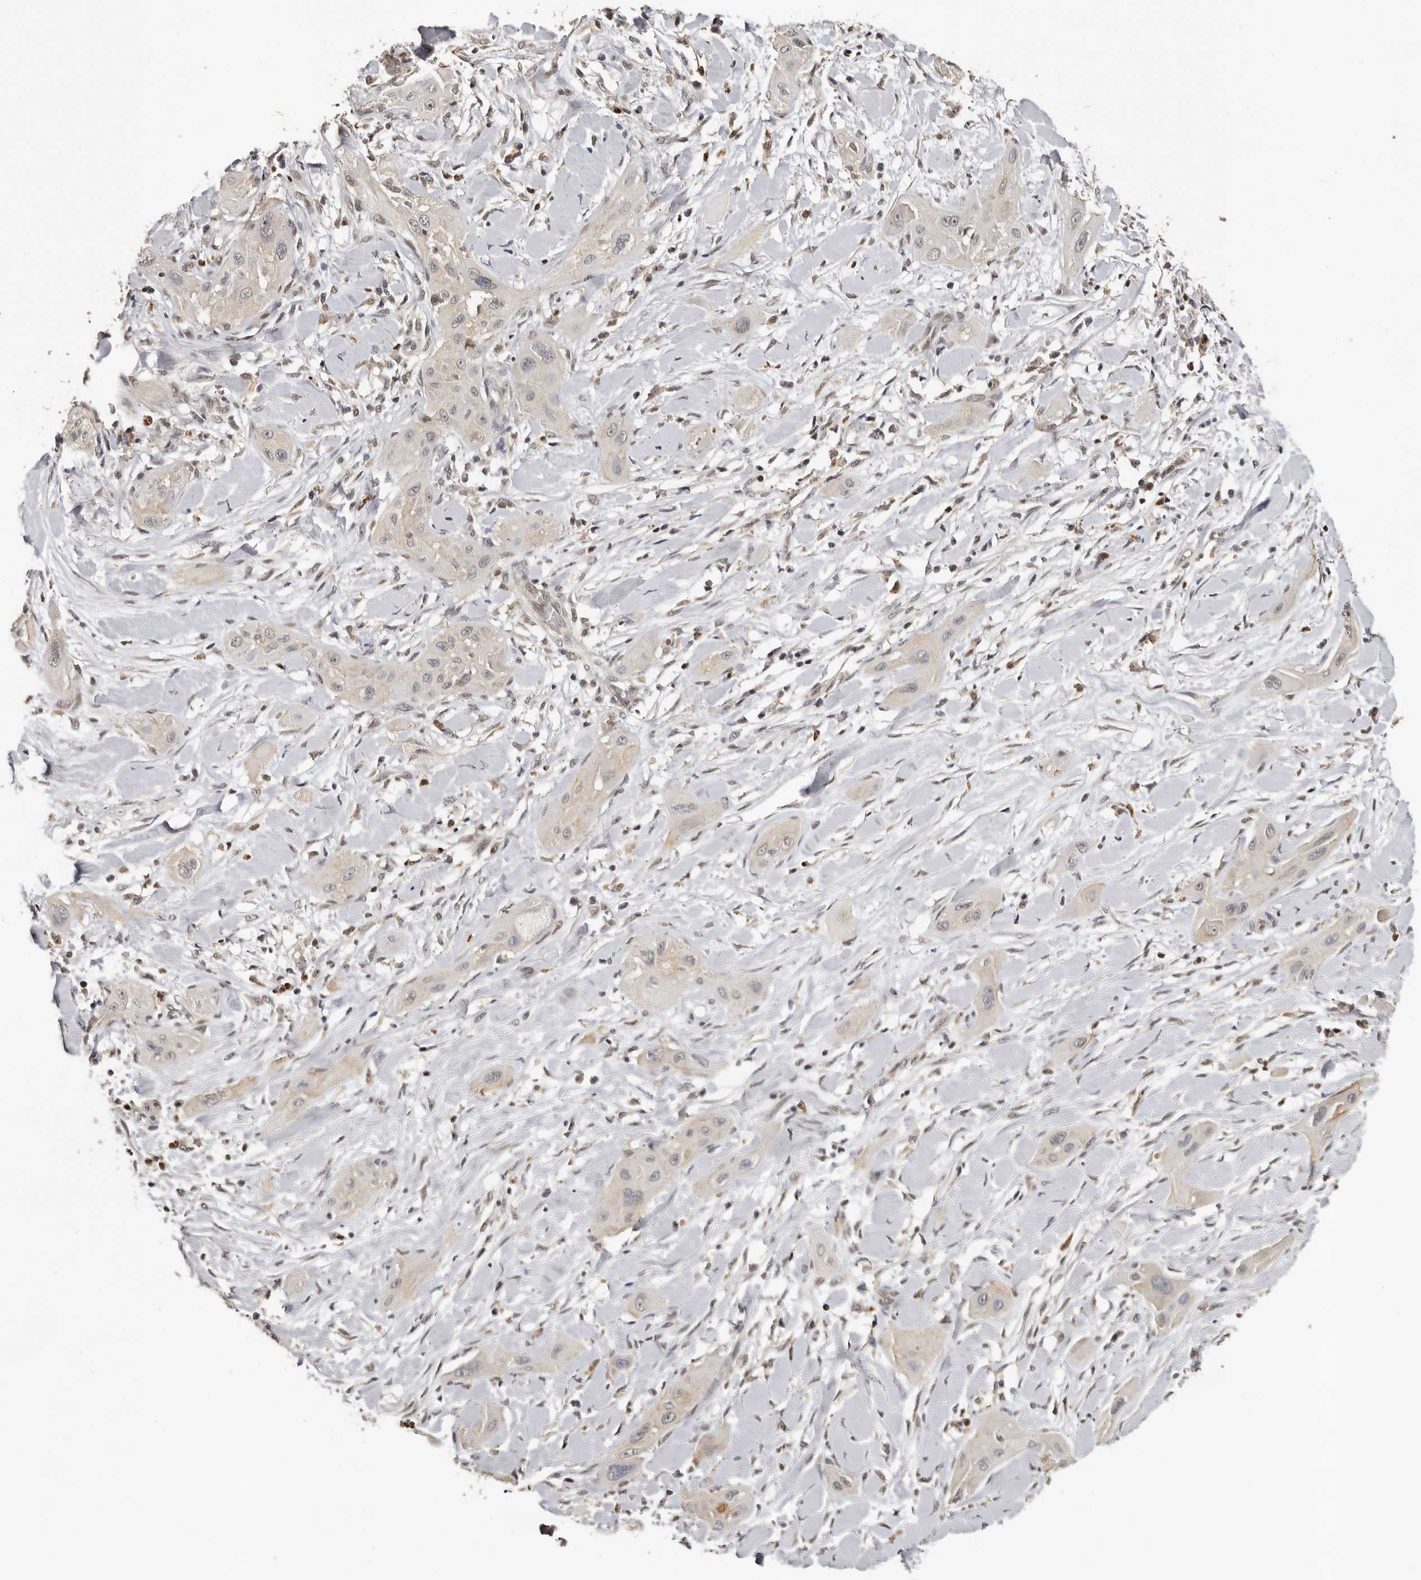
{"staining": {"intensity": "negative", "quantity": "none", "location": "none"}, "tissue": "lung cancer", "cell_type": "Tumor cells", "image_type": "cancer", "snomed": [{"axis": "morphology", "description": "Squamous cell carcinoma, NOS"}, {"axis": "topography", "description": "Lung"}], "caption": "Immunohistochemistry (IHC) of lung squamous cell carcinoma exhibits no positivity in tumor cells. (Stains: DAB immunohistochemistry (IHC) with hematoxylin counter stain, Microscopy: brightfield microscopy at high magnification).", "gene": "KIF2B", "patient": {"sex": "female", "age": 47}}